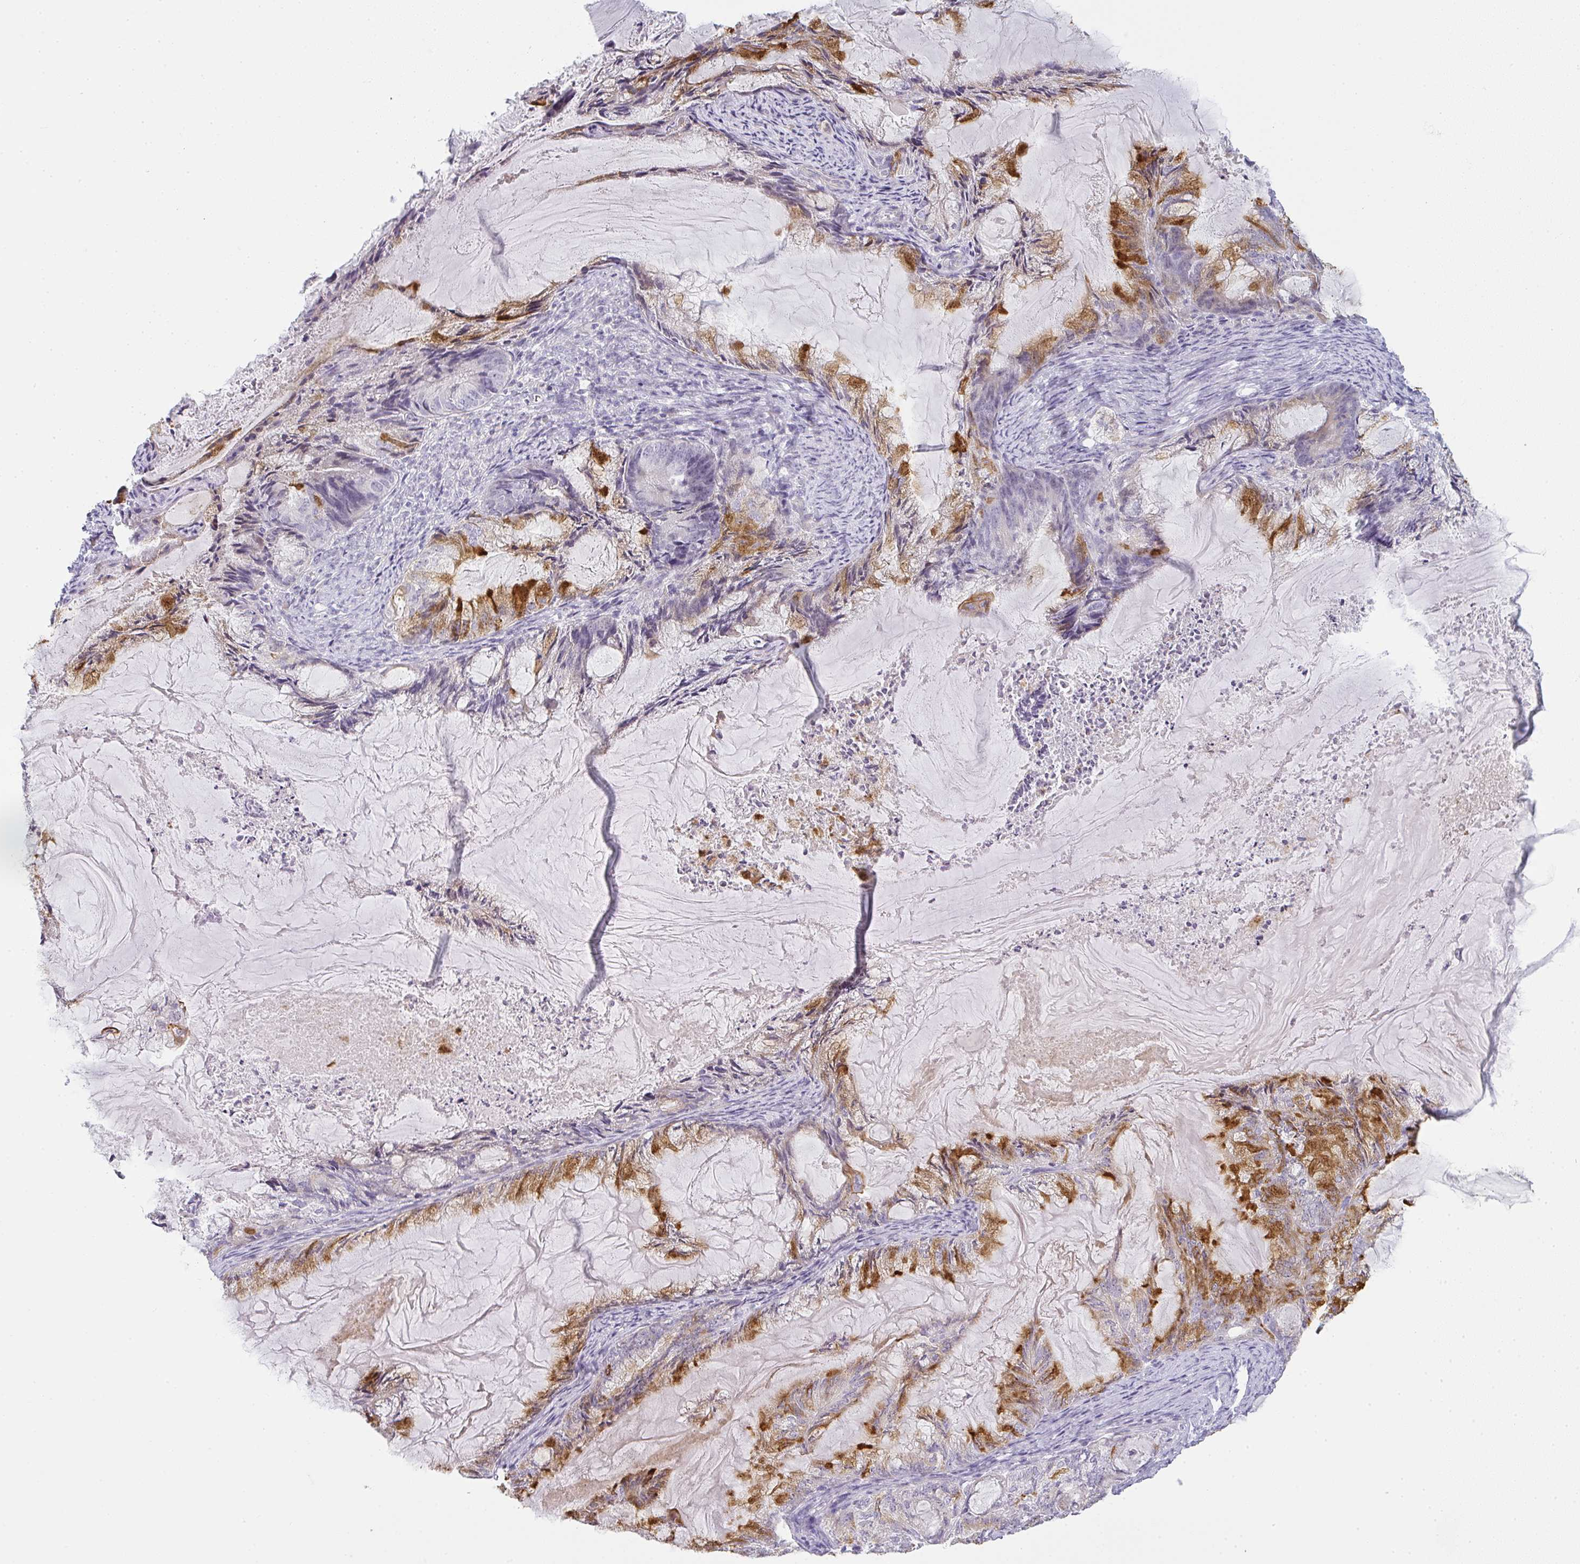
{"staining": {"intensity": "strong", "quantity": "25%-75%", "location": "cytoplasmic/membranous"}, "tissue": "endometrial cancer", "cell_type": "Tumor cells", "image_type": "cancer", "snomed": [{"axis": "morphology", "description": "Adenocarcinoma, NOS"}, {"axis": "topography", "description": "Endometrium"}], "caption": "IHC of adenocarcinoma (endometrial) reveals high levels of strong cytoplasmic/membranous positivity in about 25%-75% of tumor cells.", "gene": "SIRPB2", "patient": {"sex": "female", "age": 86}}